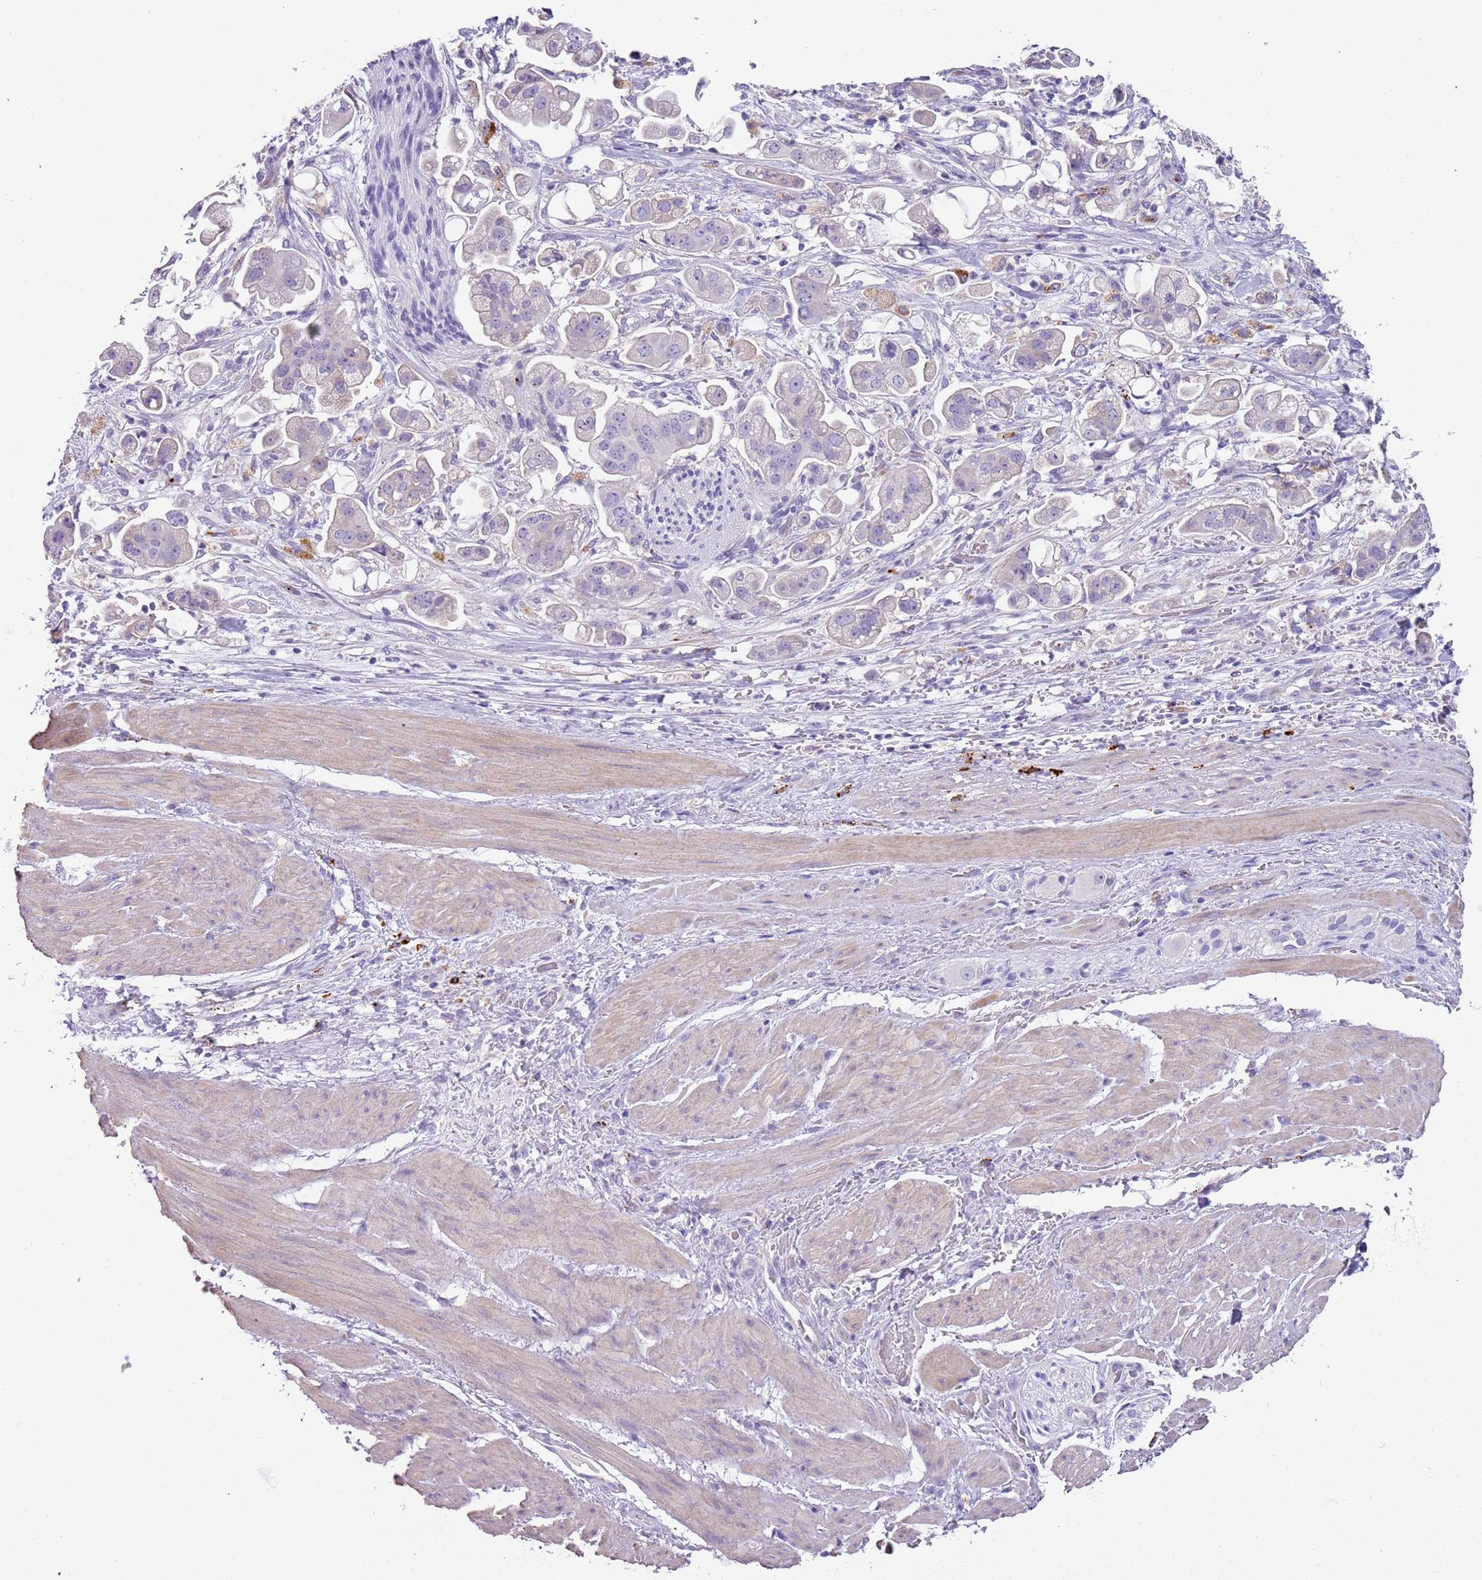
{"staining": {"intensity": "negative", "quantity": "none", "location": "none"}, "tissue": "stomach cancer", "cell_type": "Tumor cells", "image_type": "cancer", "snomed": [{"axis": "morphology", "description": "Adenocarcinoma, NOS"}, {"axis": "topography", "description": "Stomach"}], "caption": "Tumor cells are negative for brown protein staining in stomach cancer. (DAB (3,3'-diaminobenzidine) IHC with hematoxylin counter stain).", "gene": "LRRN3", "patient": {"sex": "male", "age": 62}}